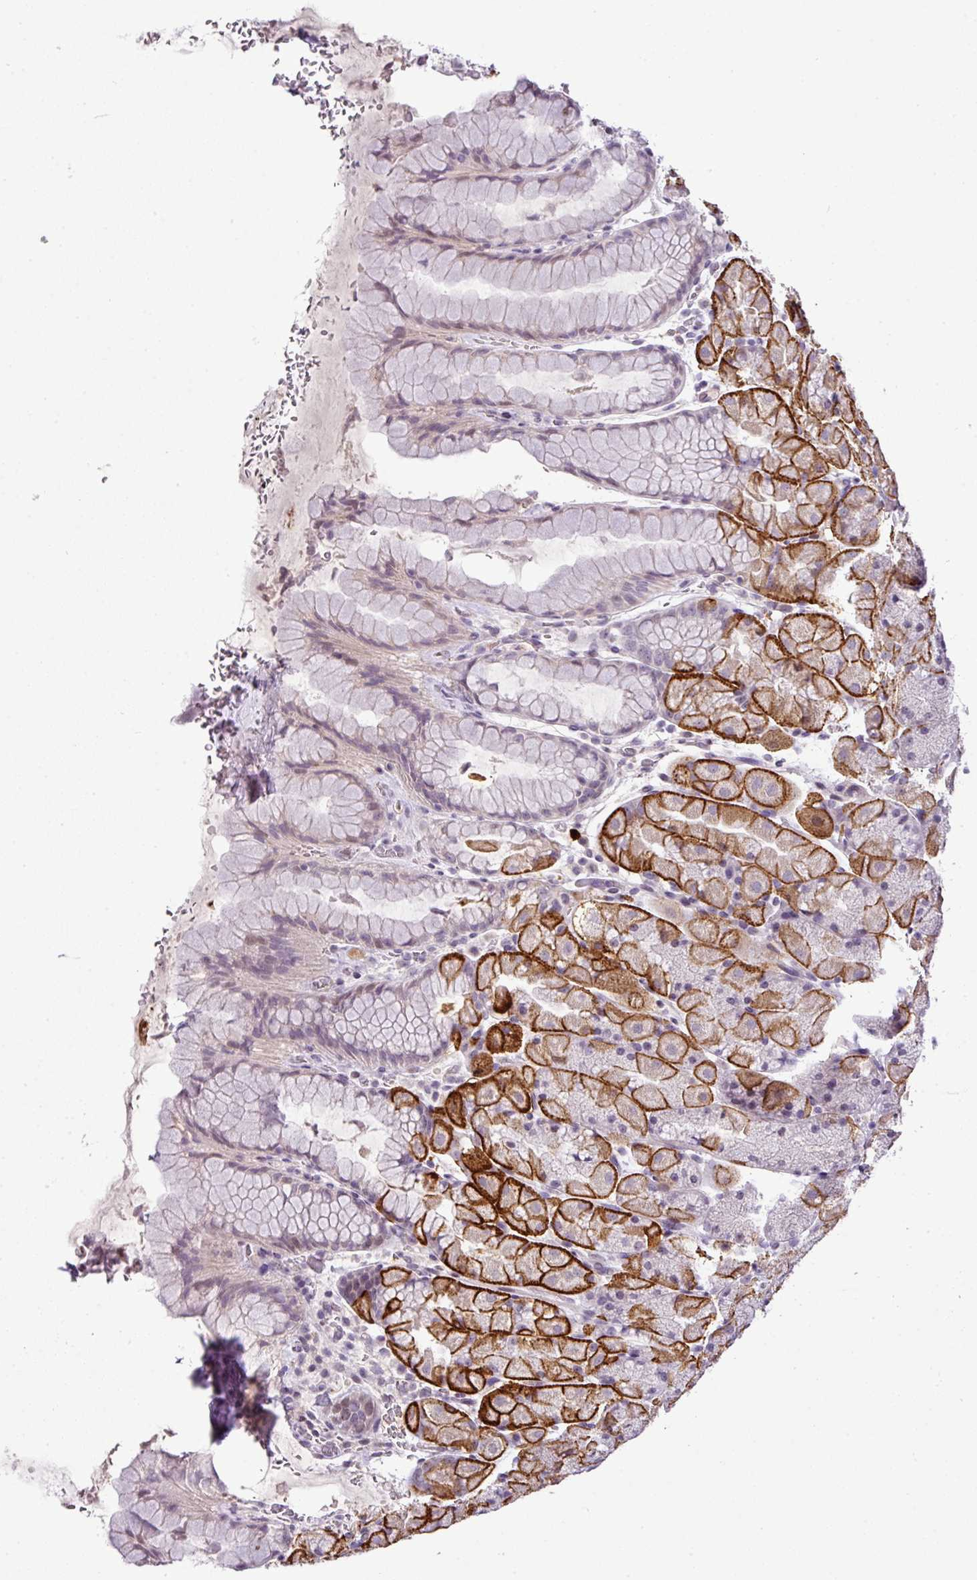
{"staining": {"intensity": "strong", "quantity": "25%-75%", "location": "cytoplasmic/membranous"}, "tissue": "stomach", "cell_type": "Glandular cells", "image_type": "normal", "snomed": [{"axis": "morphology", "description": "Normal tissue, NOS"}, {"axis": "topography", "description": "Stomach, upper"}, {"axis": "topography", "description": "Stomach, lower"}], "caption": "Protein expression by immunohistochemistry (IHC) displays strong cytoplasmic/membranous staining in approximately 25%-75% of glandular cells in unremarkable stomach. The staining was performed using DAB (3,3'-diaminobenzidine), with brown indicating positive protein expression. Nuclei are stained blue with hematoxylin.", "gene": "TEX30", "patient": {"sex": "male", "age": 67}}